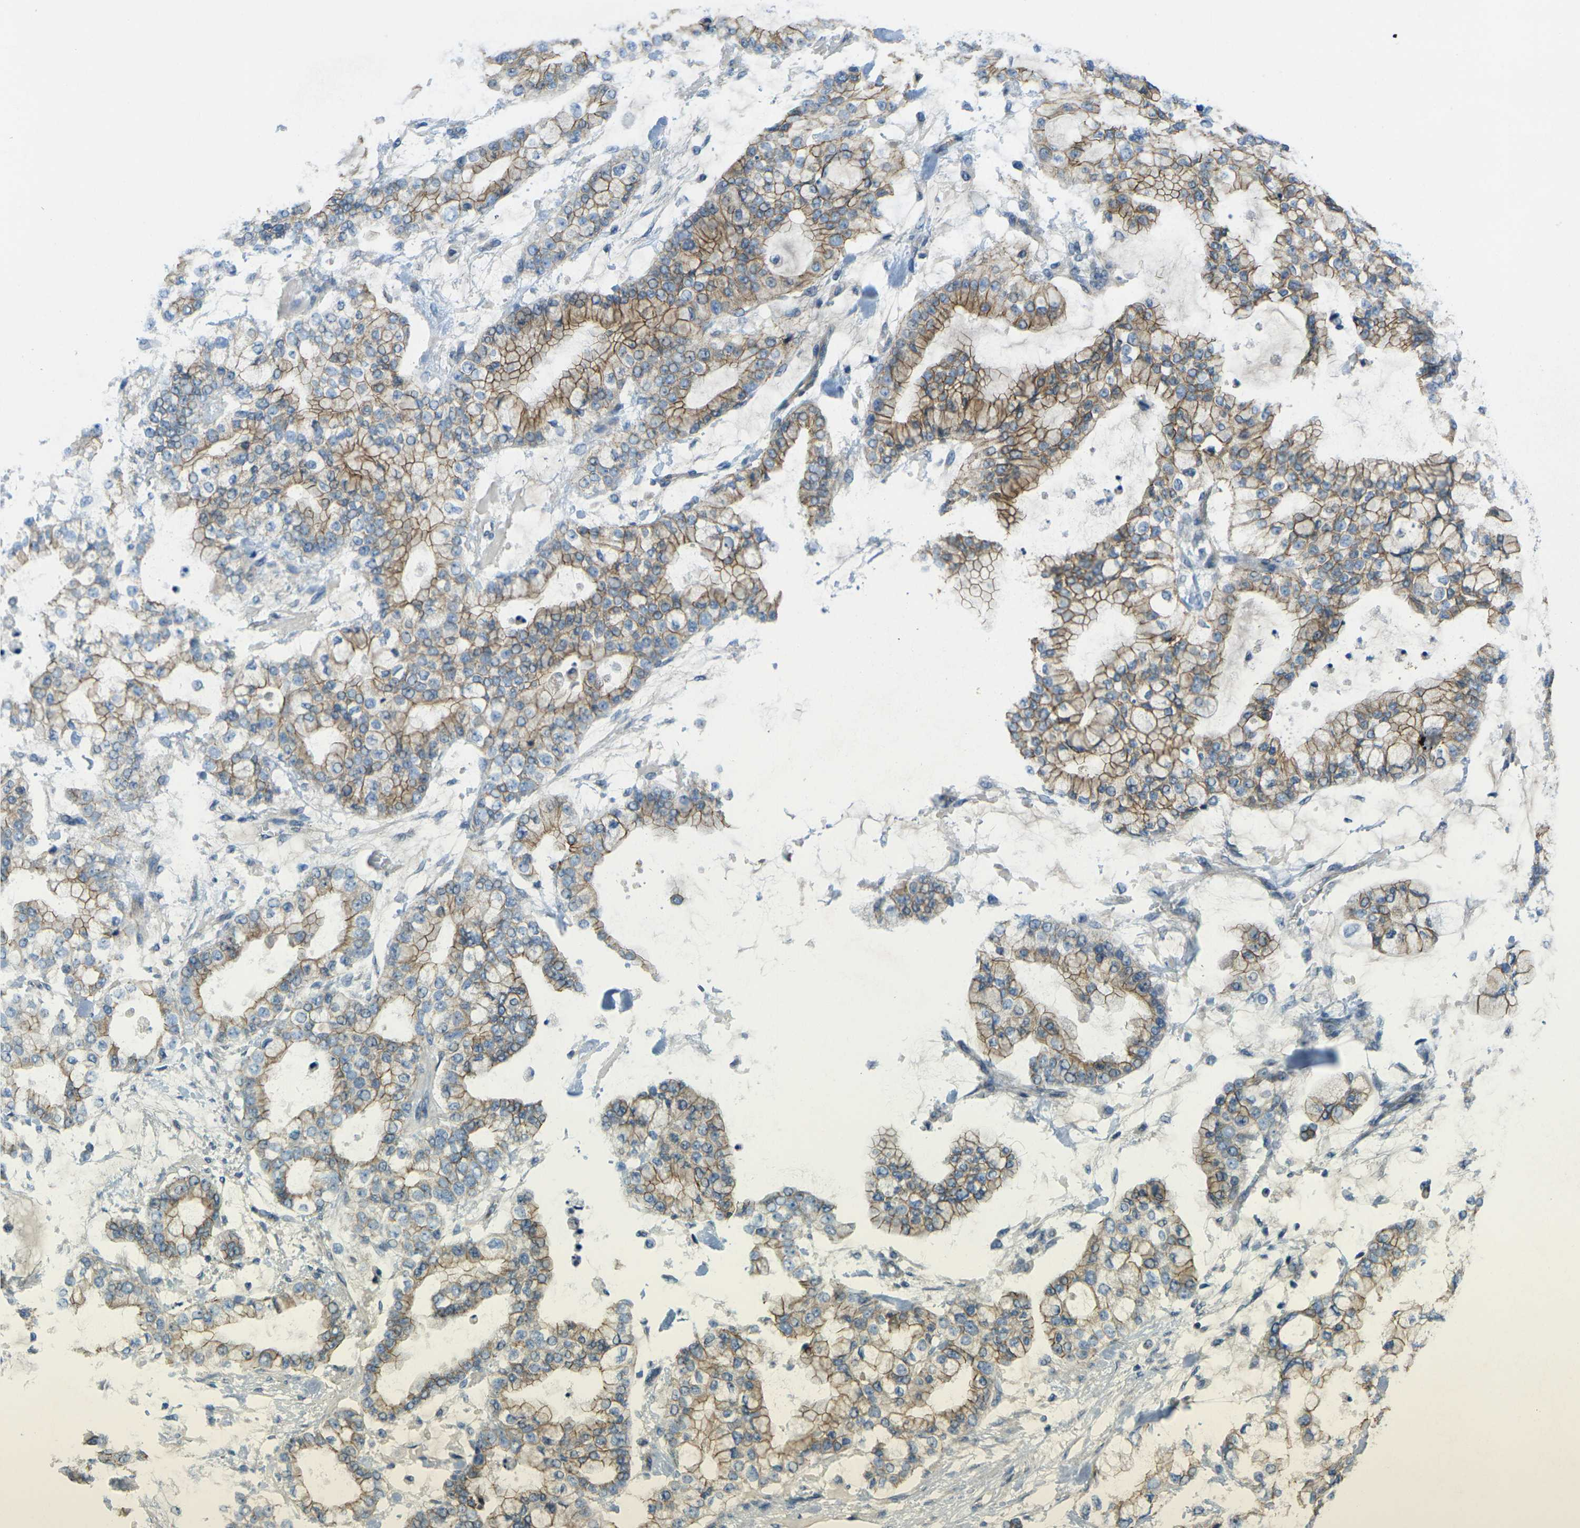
{"staining": {"intensity": "moderate", "quantity": "25%-75%", "location": "cytoplasmic/membranous"}, "tissue": "stomach cancer", "cell_type": "Tumor cells", "image_type": "cancer", "snomed": [{"axis": "morphology", "description": "Normal tissue, NOS"}, {"axis": "morphology", "description": "Adenocarcinoma, NOS"}, {"axis": "topography", "description": "Stomach, upper"}, {"axis": "topography", "description": "Stomach"}], "caption": "Human stomach cancer (adenocarcinoma) stained with a protein marker demonstrates moderate staining in tumor cells.", "gene": "RHBDD1", "patient": {"sex": "male", "age": 76}}